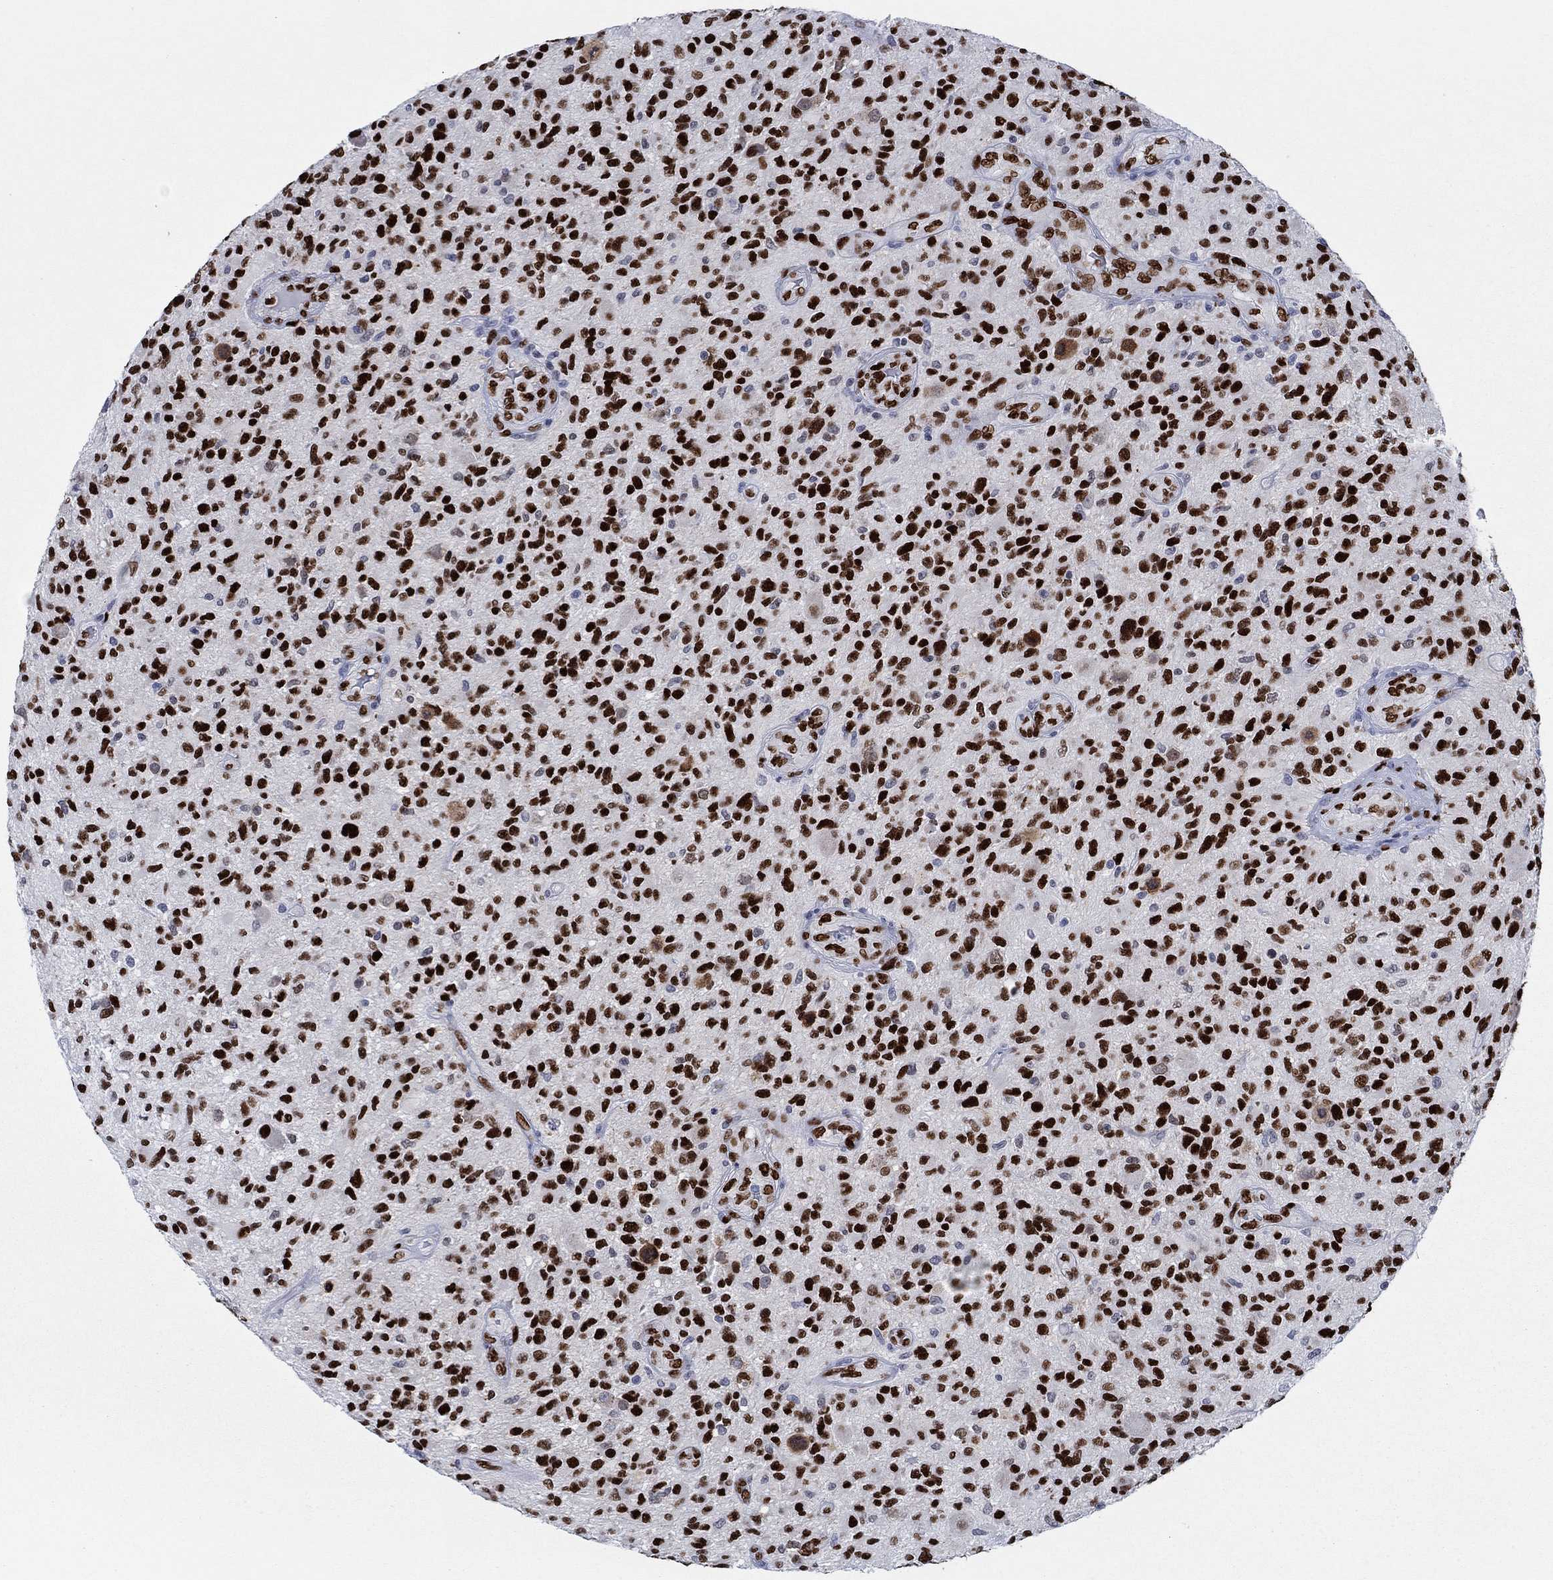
{"staining": {"intensity": "strong", "quantity": ">75%", "location": "nuclear"}, "tissue": "glioma", "cell_type": "Tumor cells", "image_type": "cancer", "snomed": [{"axis": "morphology", "description": "Glioma, malignant, High grade"}, {"axis": "topography", "description": "Brain"}], "caption": "An IHC image of neoplastic tissue is shown. Protein staining in brown highlights strong nuclear positivity in glioma within tumor cells.", "gene": "ZEB1", "patient": {"sex": "male", "age": 47}}